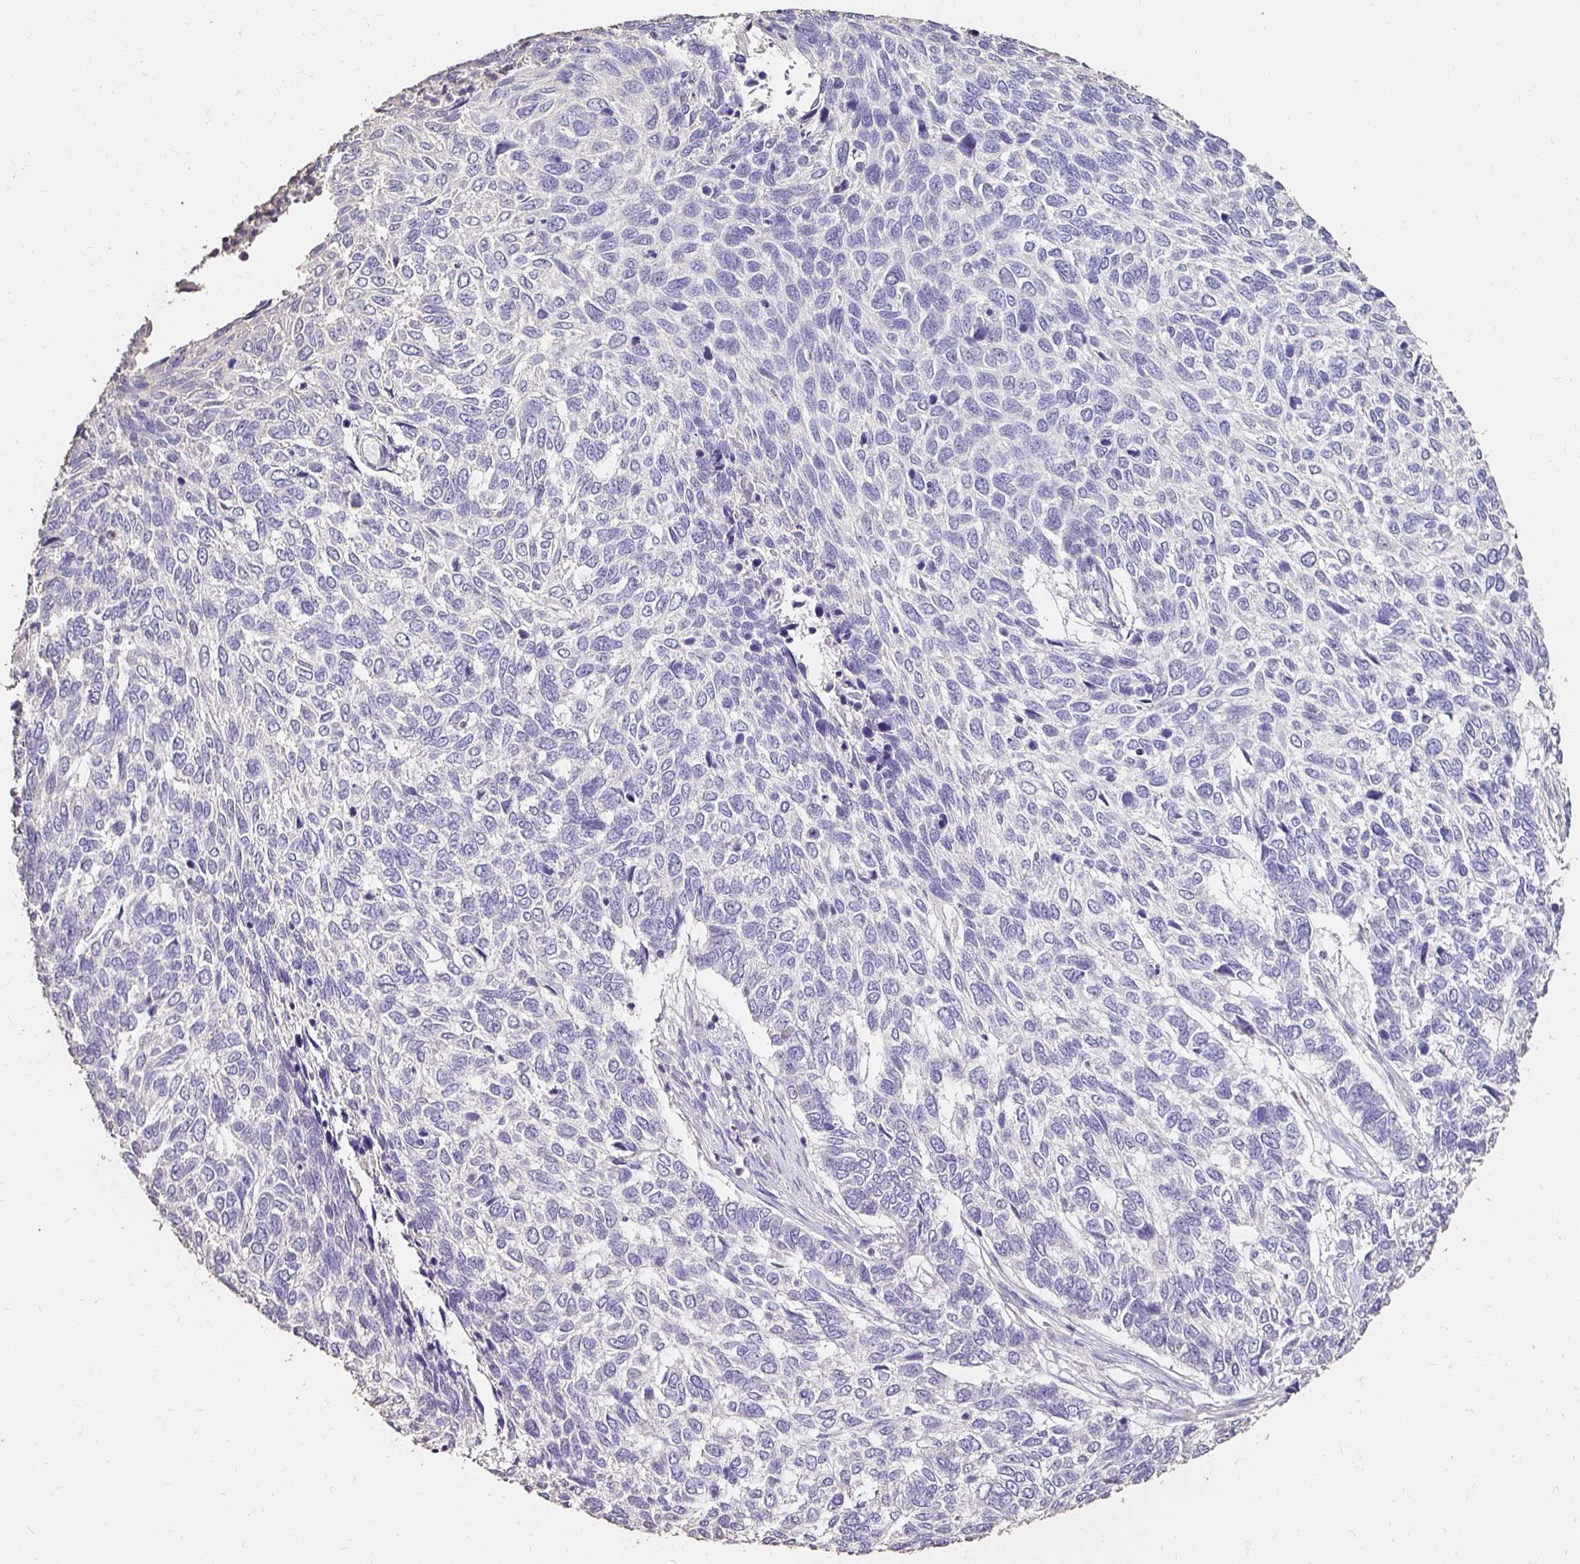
{"staining": {"intensity": "negative", "quantity": "none", "location": "none"}, "tissue": "skin cancer", "cell_type": "Tumor cells", "image_type": "cancer", "snomed": [{"axis": "morphology", "description": "Basal cell carcinoma"}, {"axis": "topography", "description": "Skin"}], "caption": "Histopathology image shows no significant protein staining in tumor cells of skin cancer. (Stains: DAB IHC with hematoxylin counter stain, Microscopy: brightfield microscopy at high magnification).", "gene": "UGT1A6", "patient": {"sex": "female", "age": 65}}